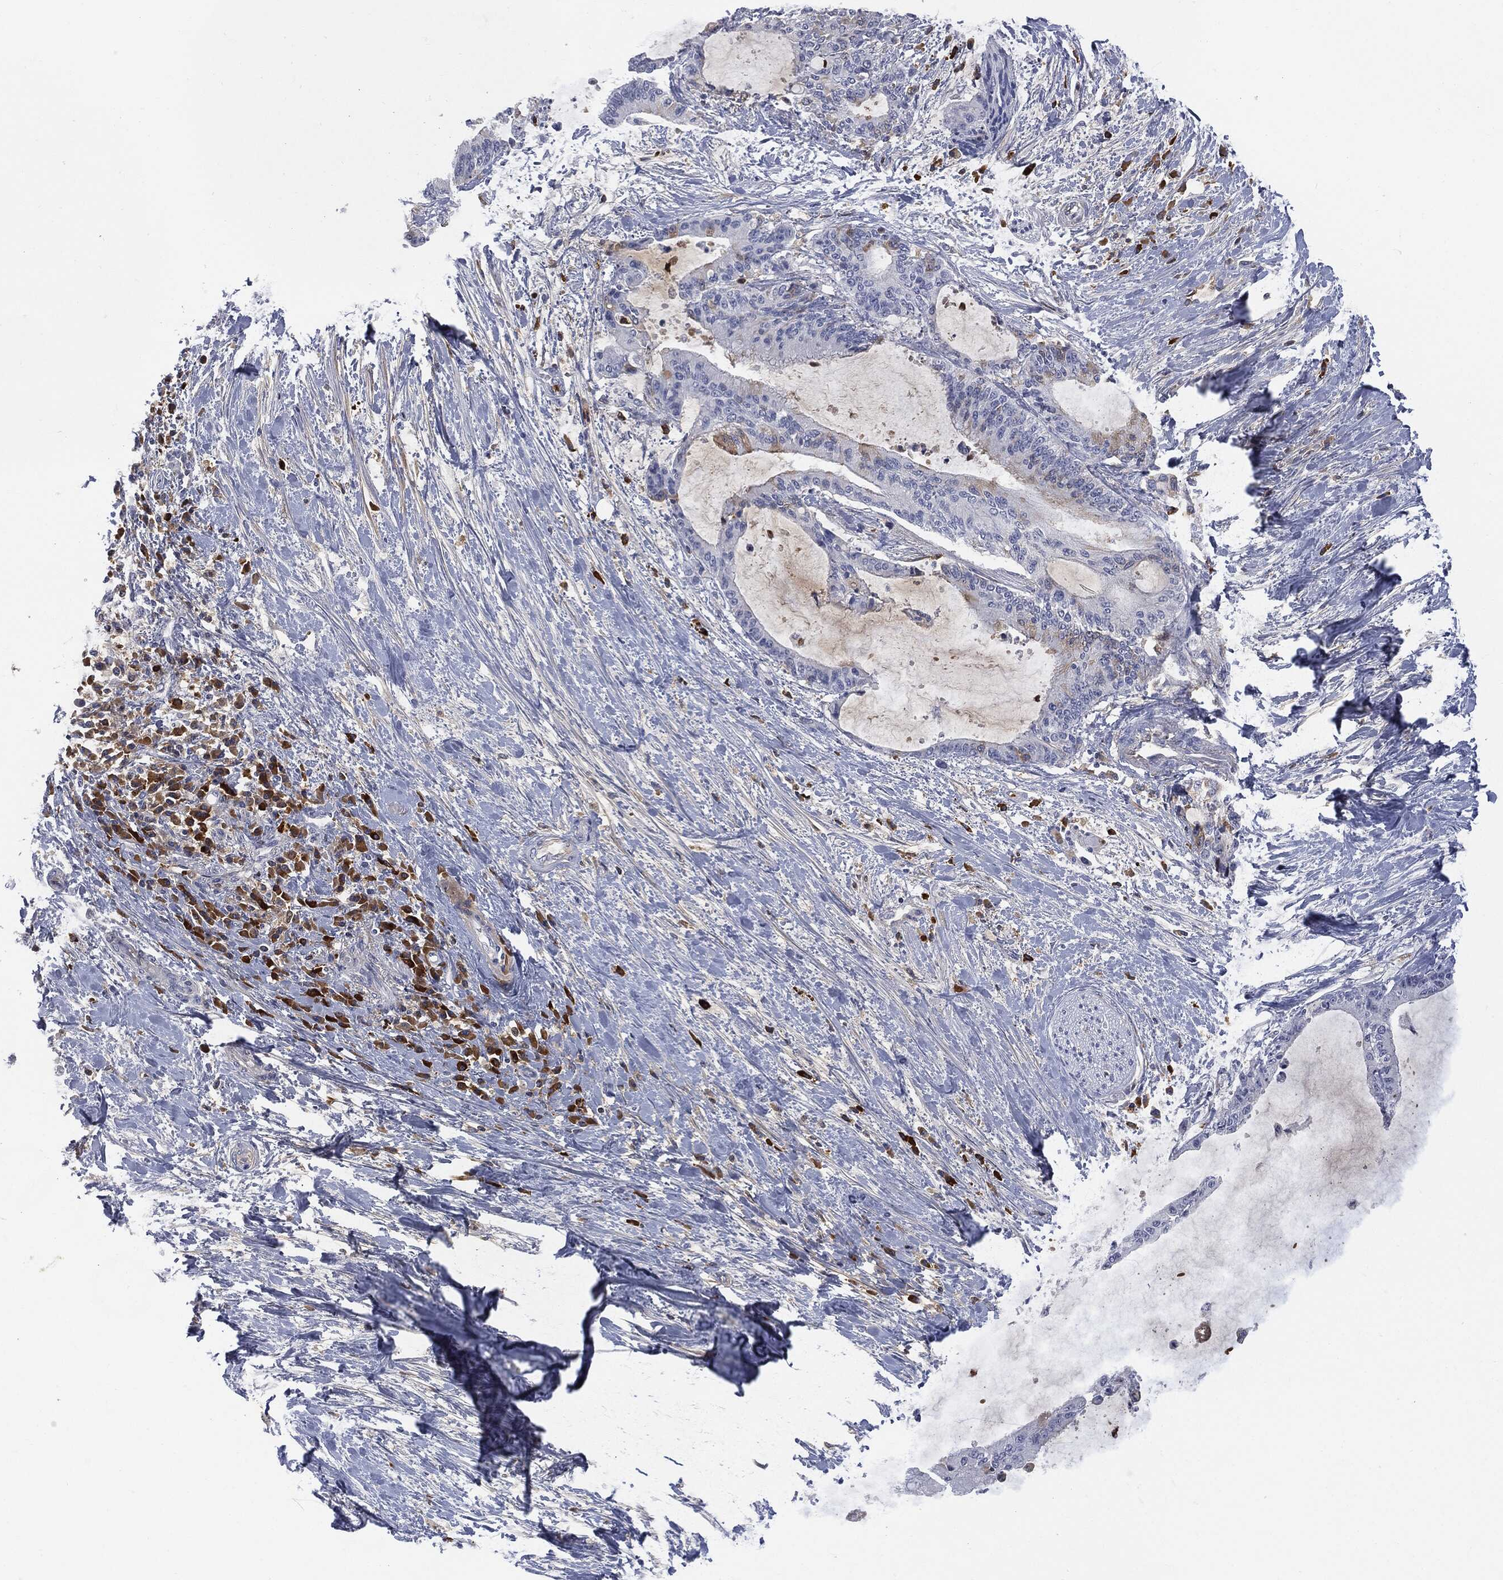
{"staining": {"intensity": "negative", "quantity": "none", "location": "none"}, "tissue": "liver cancer", "cell_type": "Tumor cells", "image_type": "cancer", "snomed": [{"axis": "morphology", "description": "Cholangiocarcinoma"}, {"axis": "topography", "description": "Liver"}], "caption": "Liver cancer (cholangiocarcinoma) was stained to show a protein in brown. There is no significant positivity in tumor cells.", "gene": "BTK", "patient": {"sex": "female", "age": 73}}